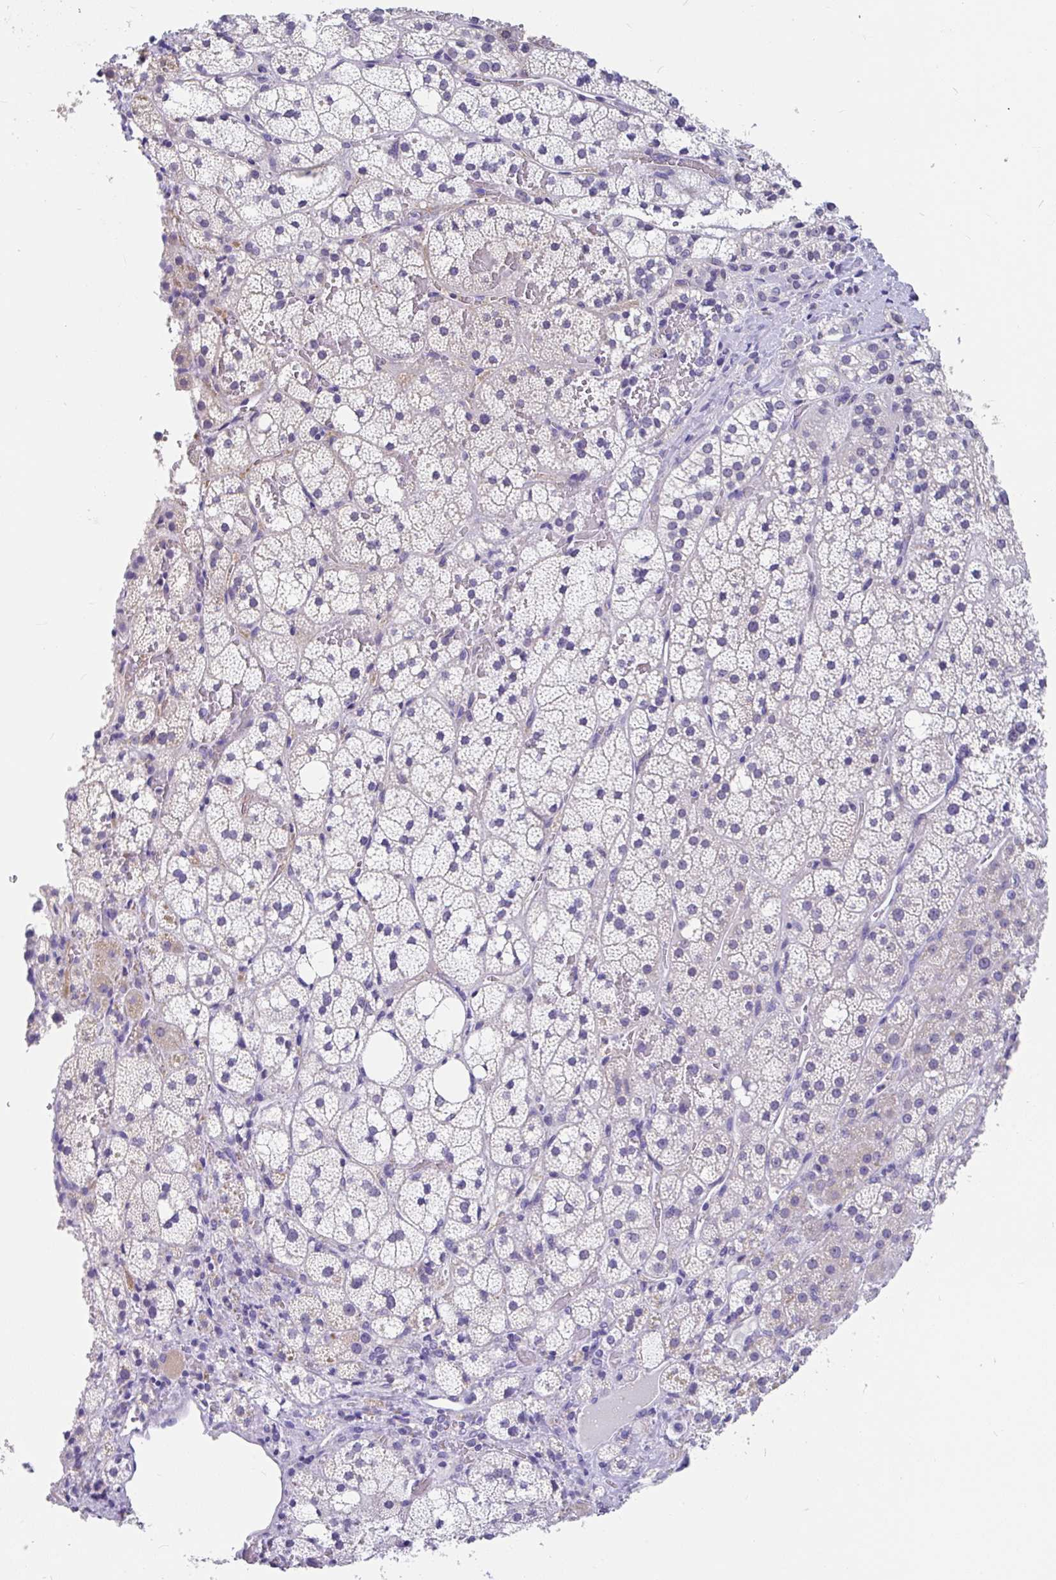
{"staining": {"intensity": "moderate", "quantity": "<25%", "location": "cytoplasmic/membranous"}, "tissue": "adrenal gland", "cell_type": "Glandular cells", "image_type": "normal", "snomed": [{"axis": "morphology", "description": "Normal tissue, NOS"}, {"axis": "topography", "description": "Adrenal gland"}], "caption": "Adrenal gland stained with DAB (3,3'-diaminobenzidine) immunohistochemistry displays low levels of moderate cytoplasmic/membranous expression in about <25% of glandular cells.", "gene": "INTS5", "patient": {"sex": "male", "age": 53}}